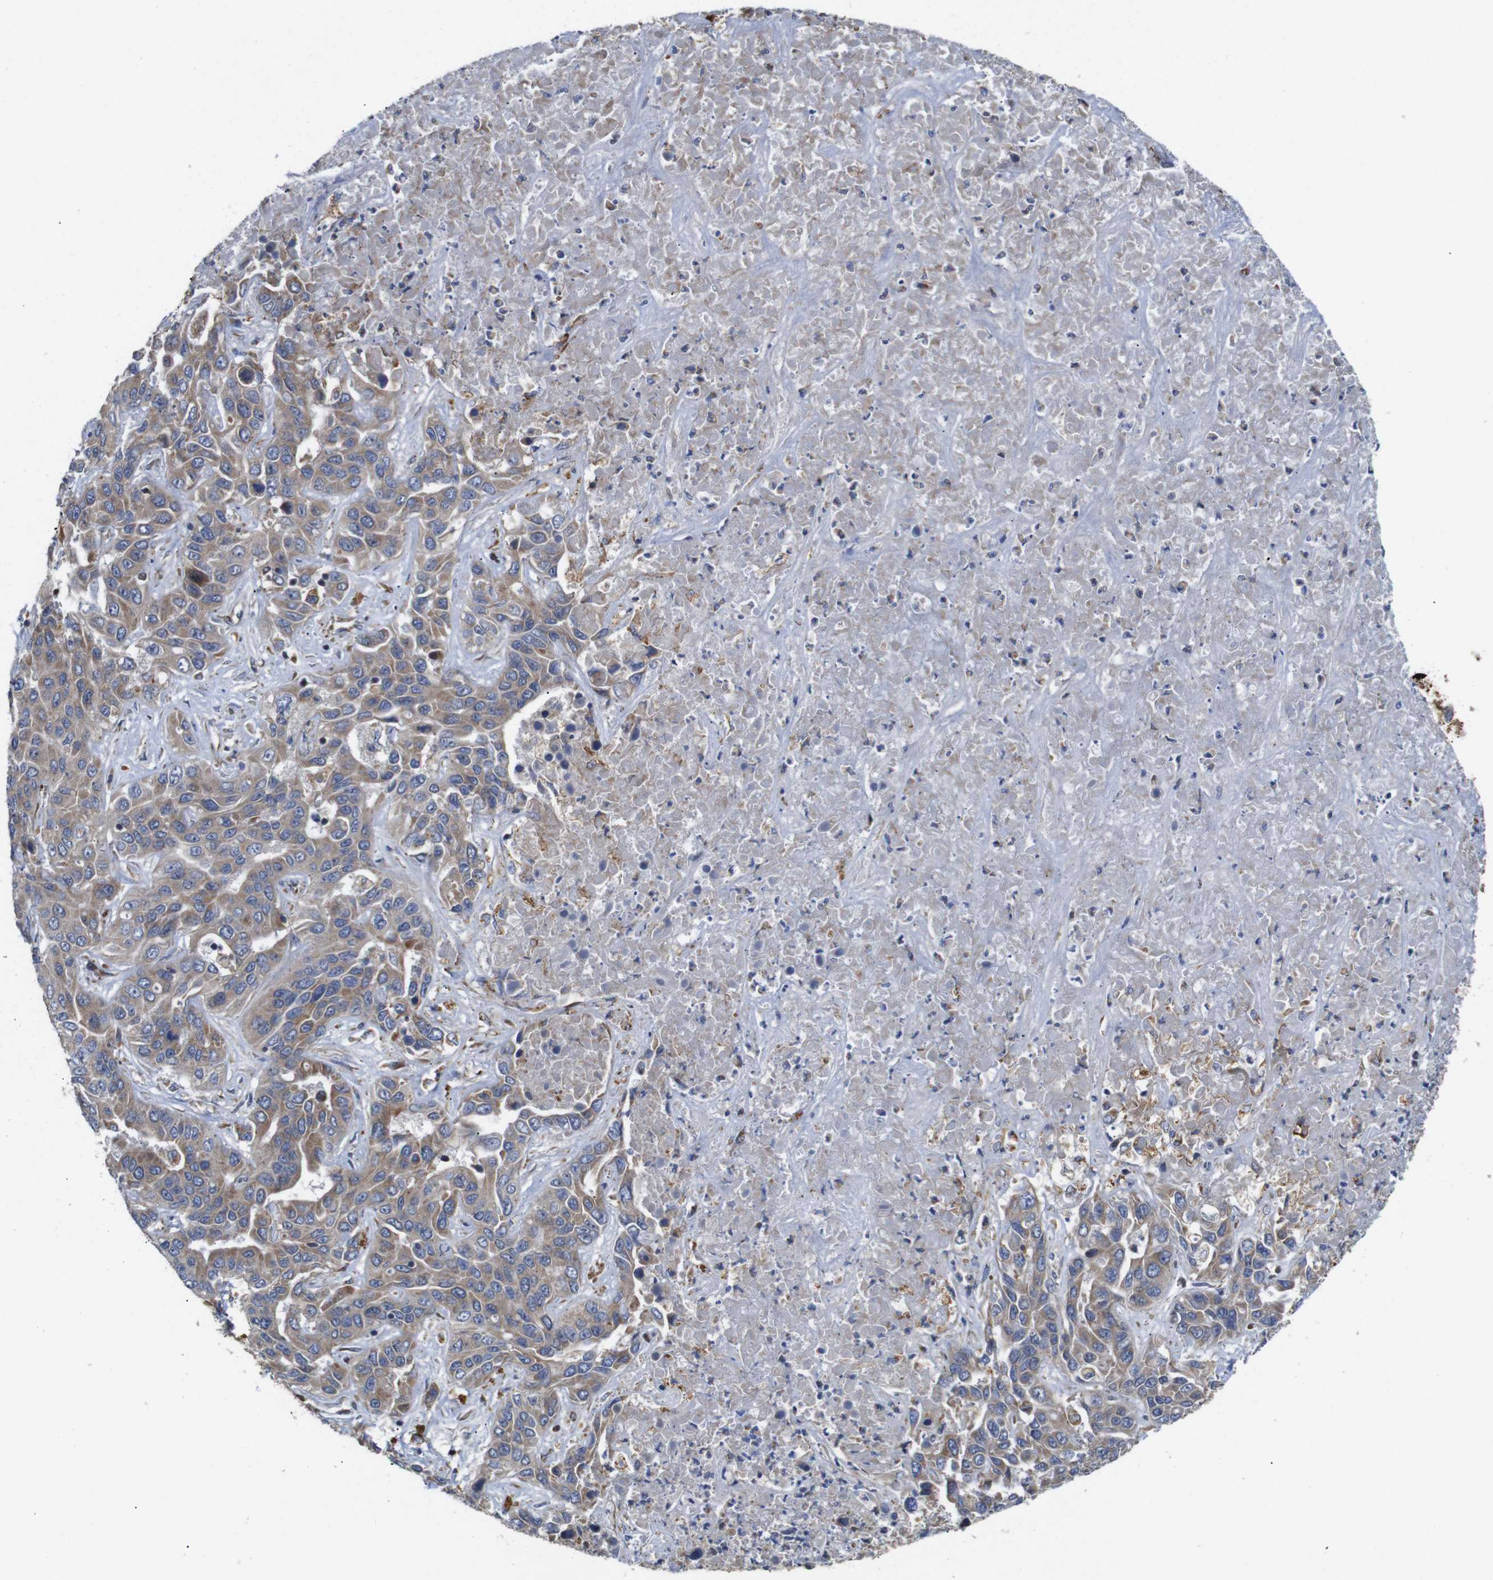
{"staining": {"intensity": "moderate", "quantity": ">75%", "location": "cytoplasmic/membranous"}, "tissue": "liver cancer", "cell_type": "Tumor cells", "image_type": "cancer", "snomed": [{"axis": "morphology", "description": "Cholangiocarcinoma"}, {"axis": "topography", "description": "Liver"}], "caption": "Protein analysis of cholangiocarcinoma (liver) tissue displays moderate cytoplasmic/membranous staining in about >75% of tumor cells. (DAB = brown stain, brightfield microscopy at high magnification).", "gene": "POMK", "patient": {"sex": "female", "age": 52}}